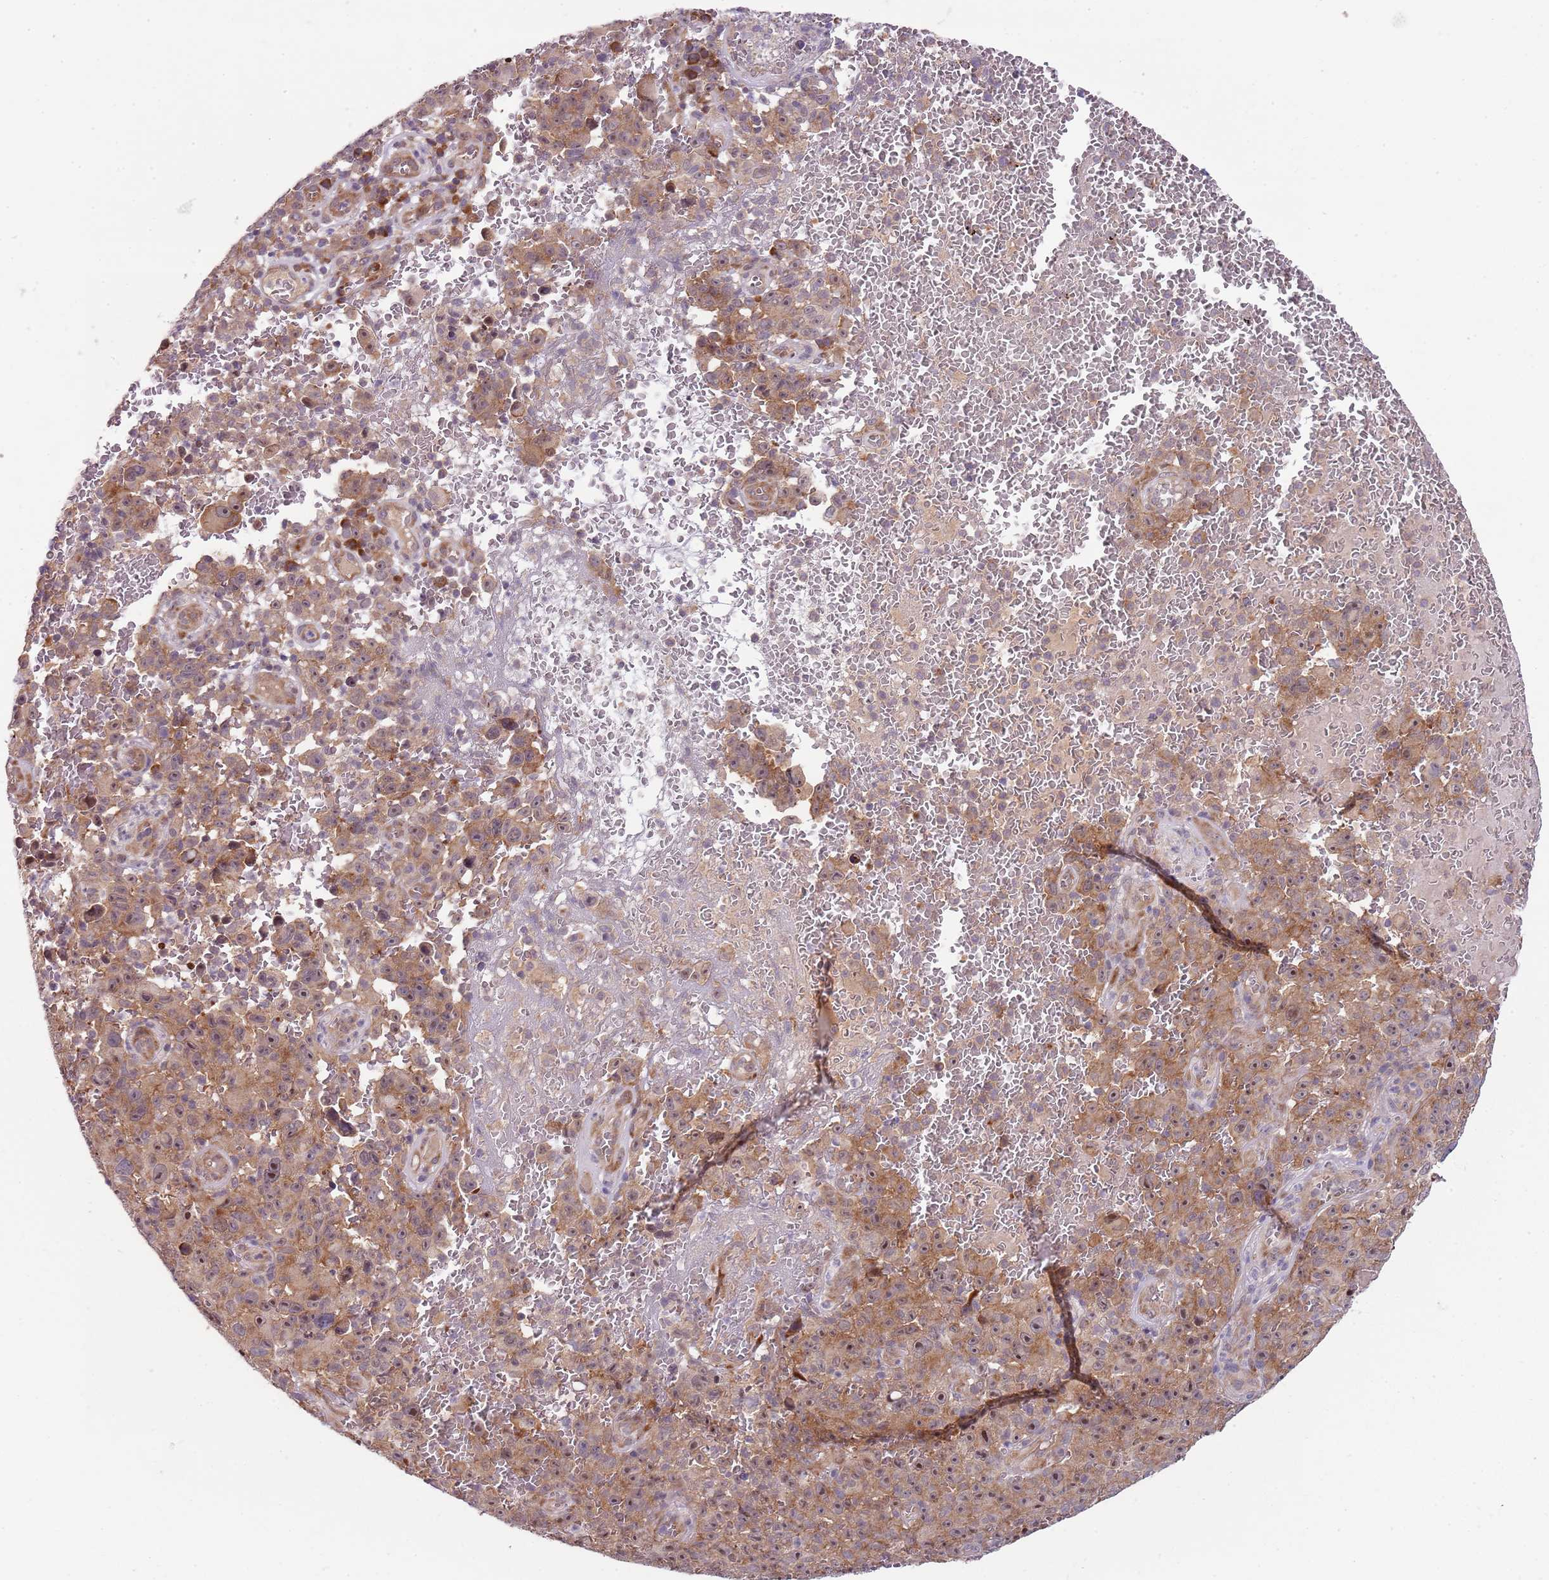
{"staining": {"intensity": "moderate", "quantity": ">75%", "location": "cytoplasmic/membranous,nuclear"}, "tissue": "melanoma", "cell_type": "Tumor cells", "image_type": "cancer", "snomed": [{"axis": "morphology", "description": "Malignant melanoma, NOS"}, {"axis": "topography", "description": "Skin"}], "caption": "The photomicrograph exhibits a brown stain indicating the presence of a protein in the cytoplasmic/membranous and nuclear of tumor cells in melanoma.", "gene": "FBXL22", "patient": {"sex": "female", "age": 82}}